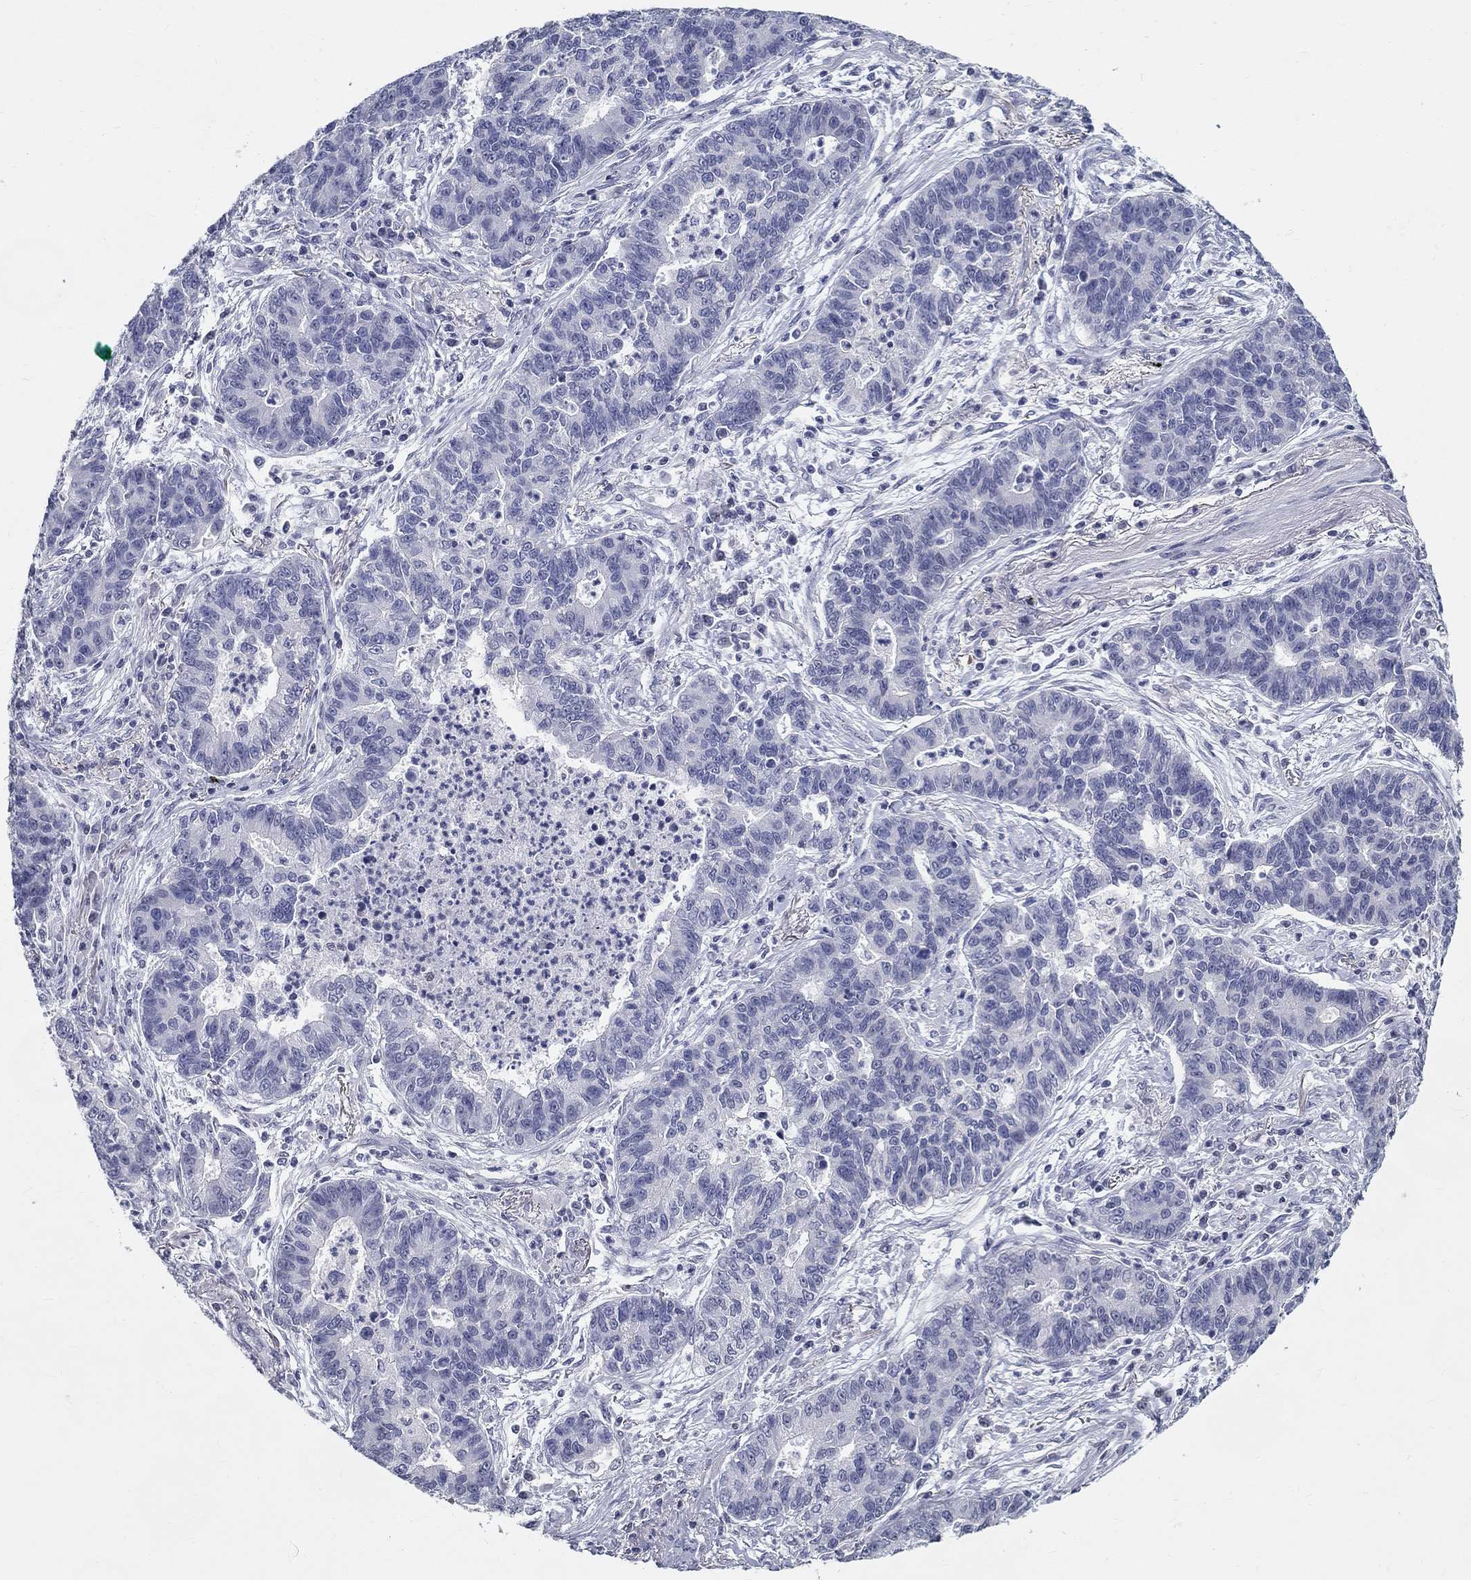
{"staining": {"intensity": "negative", "quantity": "none", "location": "none"}, "tissue": "lung cancer", "cell_type": "Tumor cells", "image_type": "cancer", "snomed": [{"axis": "morphology", "description": "Adenocarcinoma, NOS"}, {"axis": "topography", "description": "Lung"}], "caption": "DAB immunohistochemical staining of human lung cancer exhibits no significant expression in tumor cells.", "gene": "GUCA1A", "patient": {"sex": "female", "age": 57}}